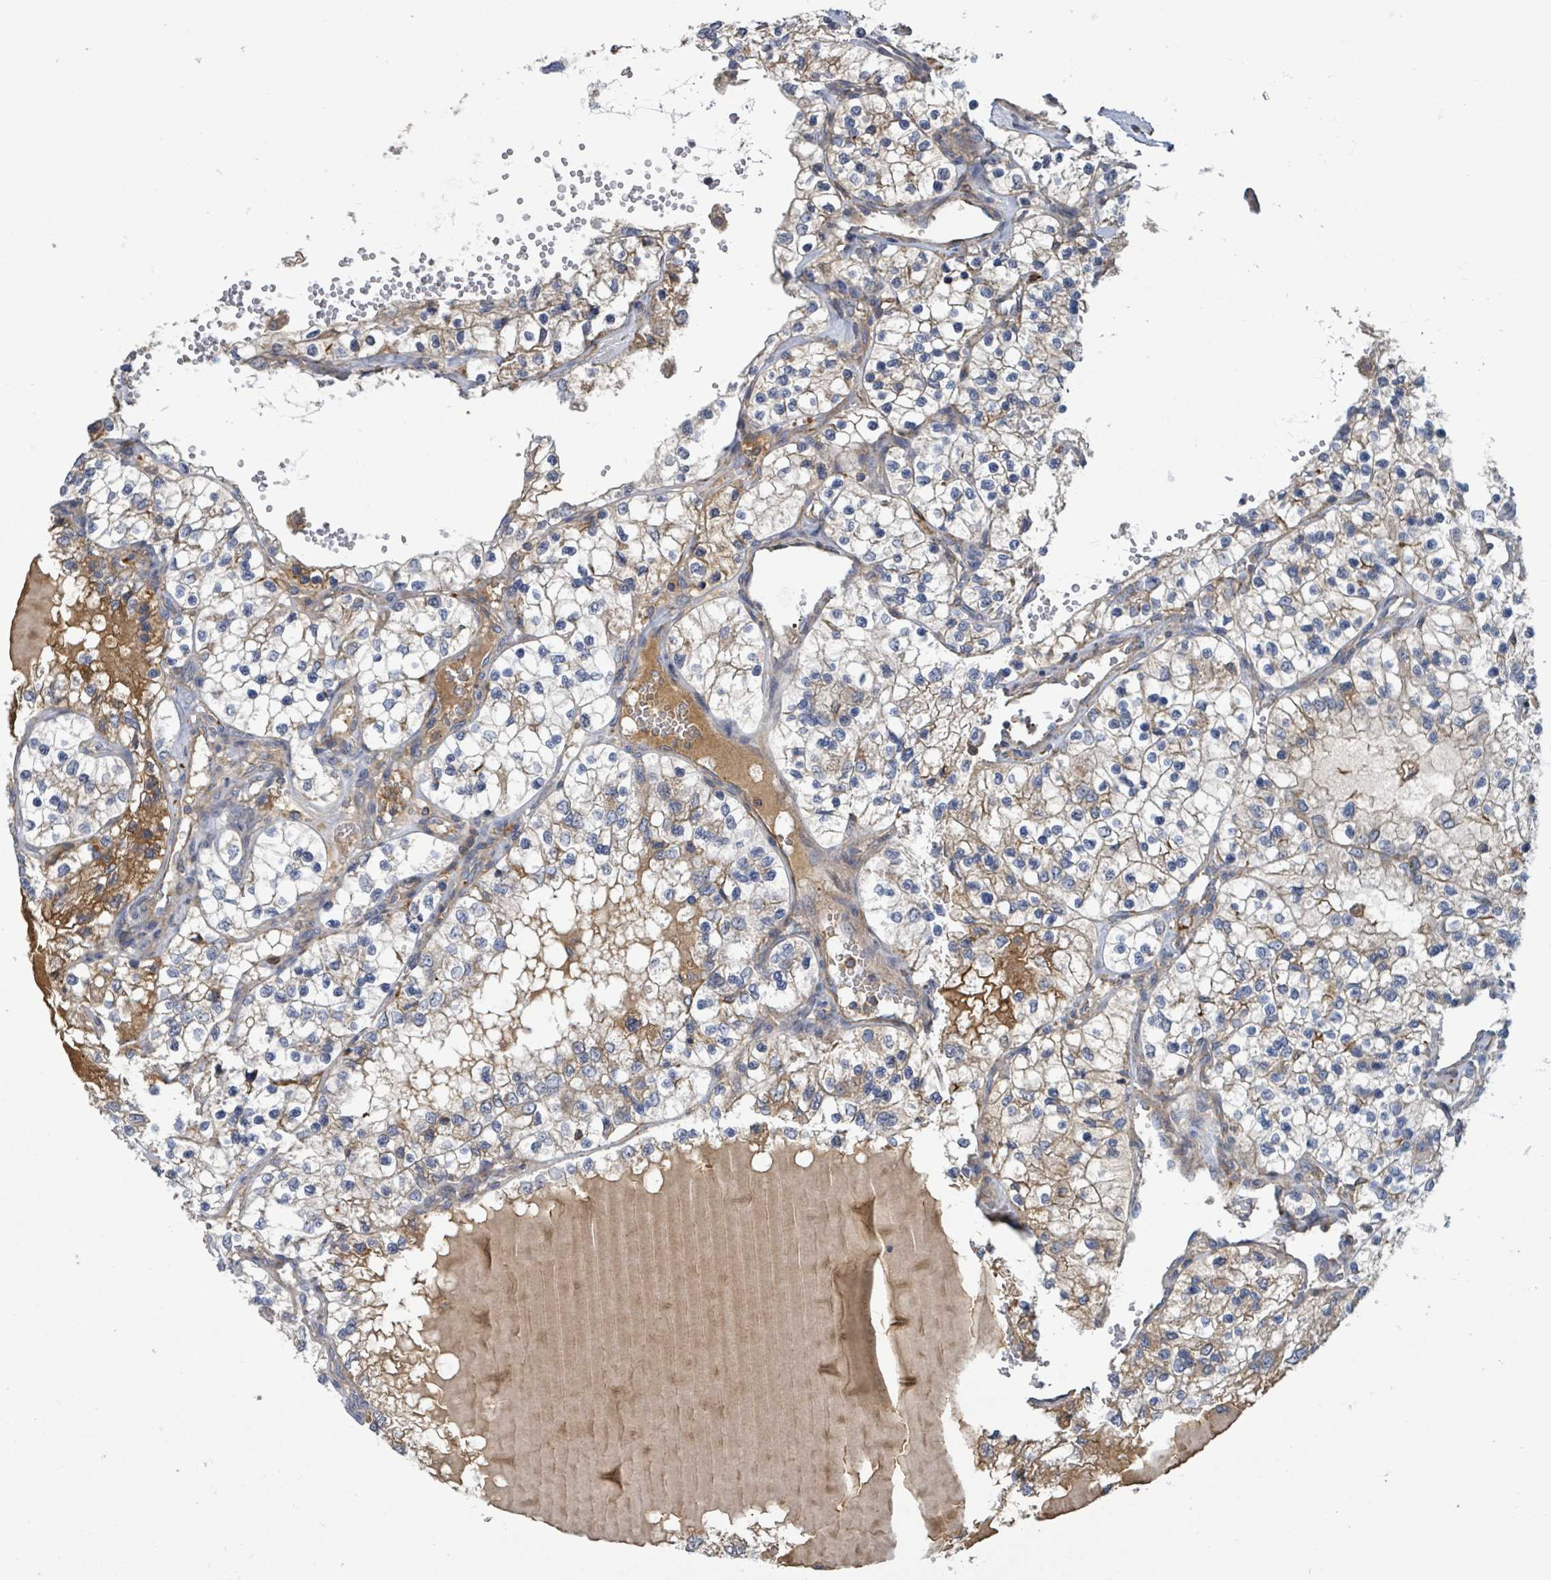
{"staining": {"intensity": "negative", "quantity": "none", "location": "none"}, "tissue": "renal cancer", "cell_type": "Tumor cells", "image_type": "cancer", "snomed": [{"axis": "morphology", "description": "Adenocarcinoma, NOS"}, {"axis": "topography", "description": "Kidney"}], "caption": "An immunohistochemistry (IHC) photomicrograph of adenocarcinoma (renal) is shown. There is no staining in tumor cells of adenocarcinoma (renal).", "gene": "PLAAT1", "patient": {"sex": "female", "age": 69}}